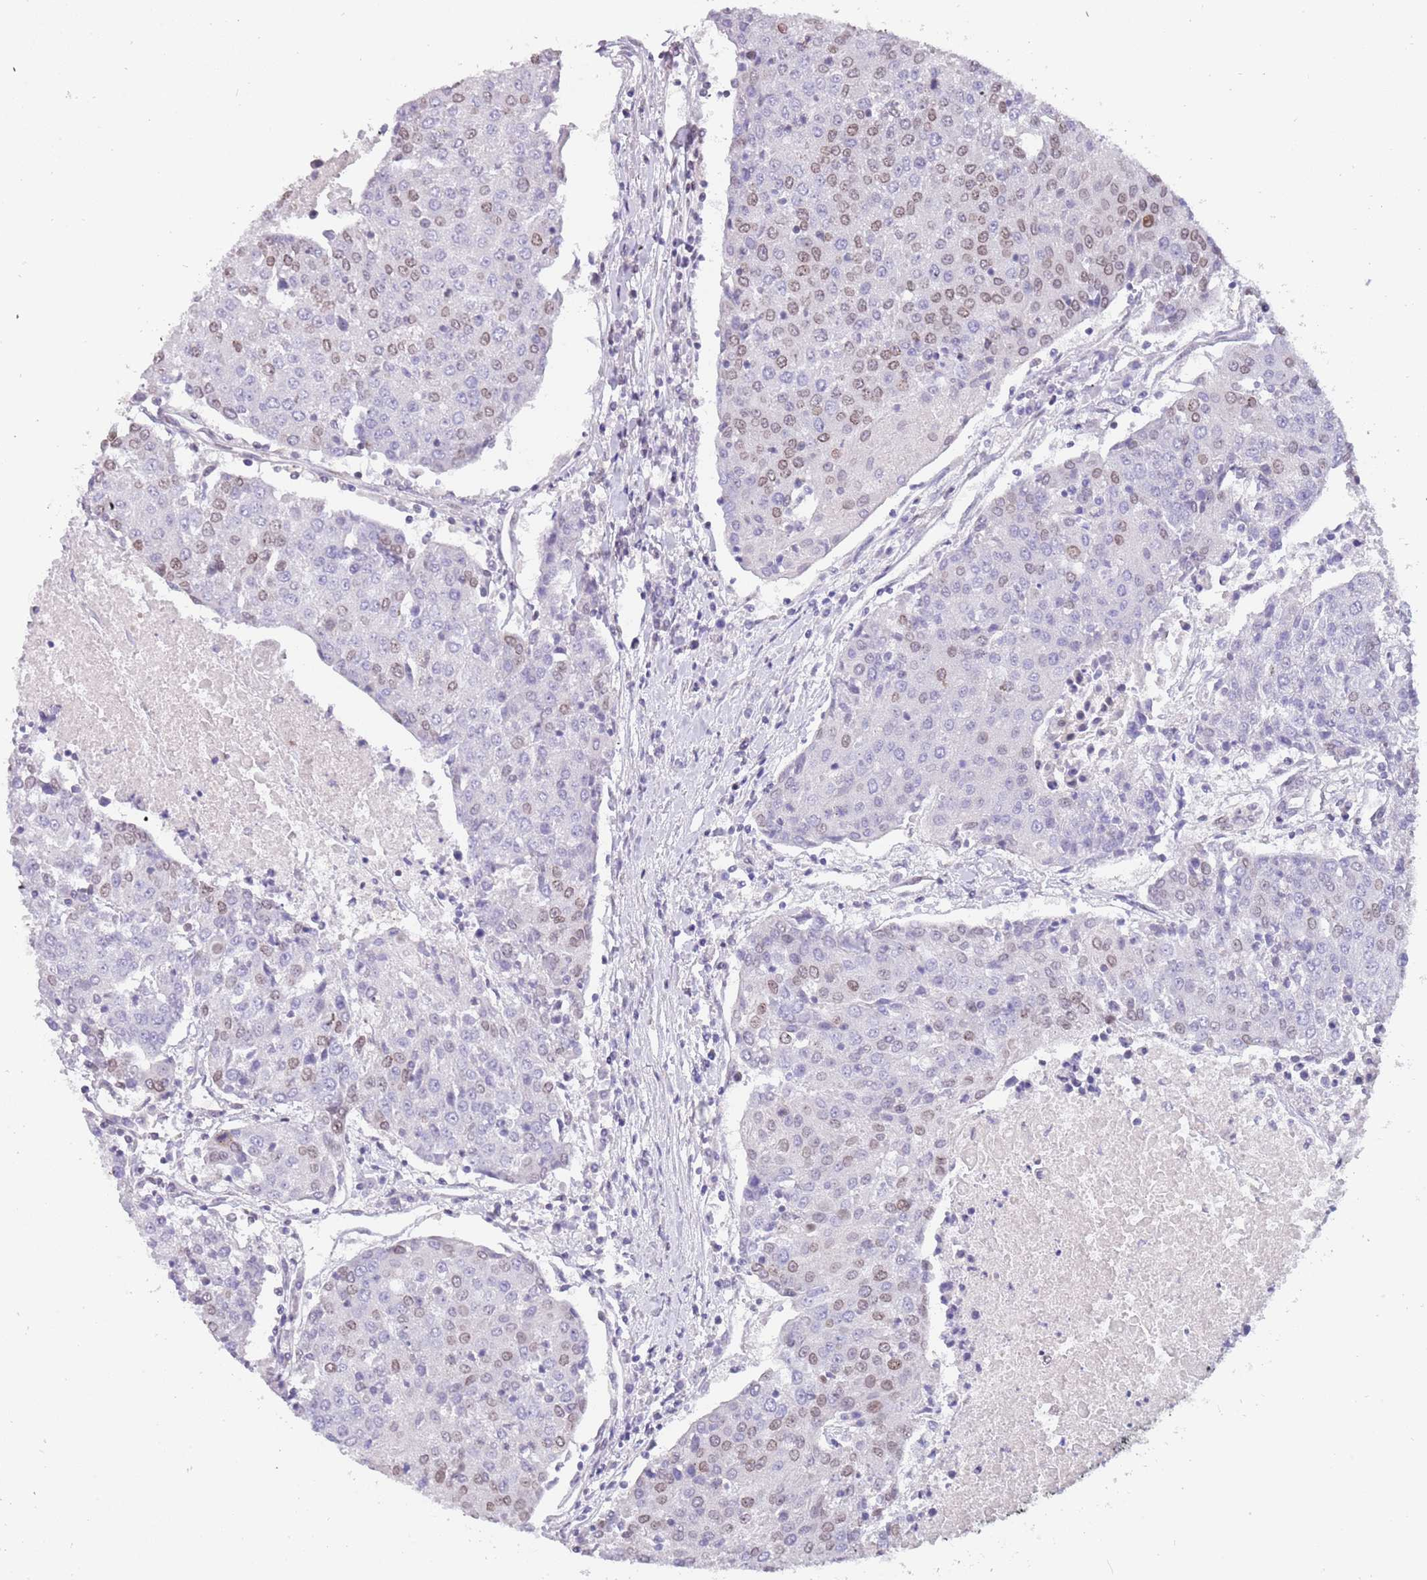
{"staining": {"intensity": "weak", "quantity": "<25%", "location": "cytoplasmic/membranous,nuclear"}, "tissue": "urothelial cancer", "cell_type": "Tumor cells", "image_type": "cancer", "snomed": [{"axis": "morphology", "description": "Urothelial carcinoma, High grade"}, {"axis": "topography", "description": "Urinary bladder"}], "caption": "An immunohistochemistry (IHC) micrograph of urothelial carcinoma (high-grade) is shown. There is no staining in tumor cells of urothelial carcinoma (high-grade).", "gene": "KLHDC2", "patient": {"sex": "female", "age": 85}}